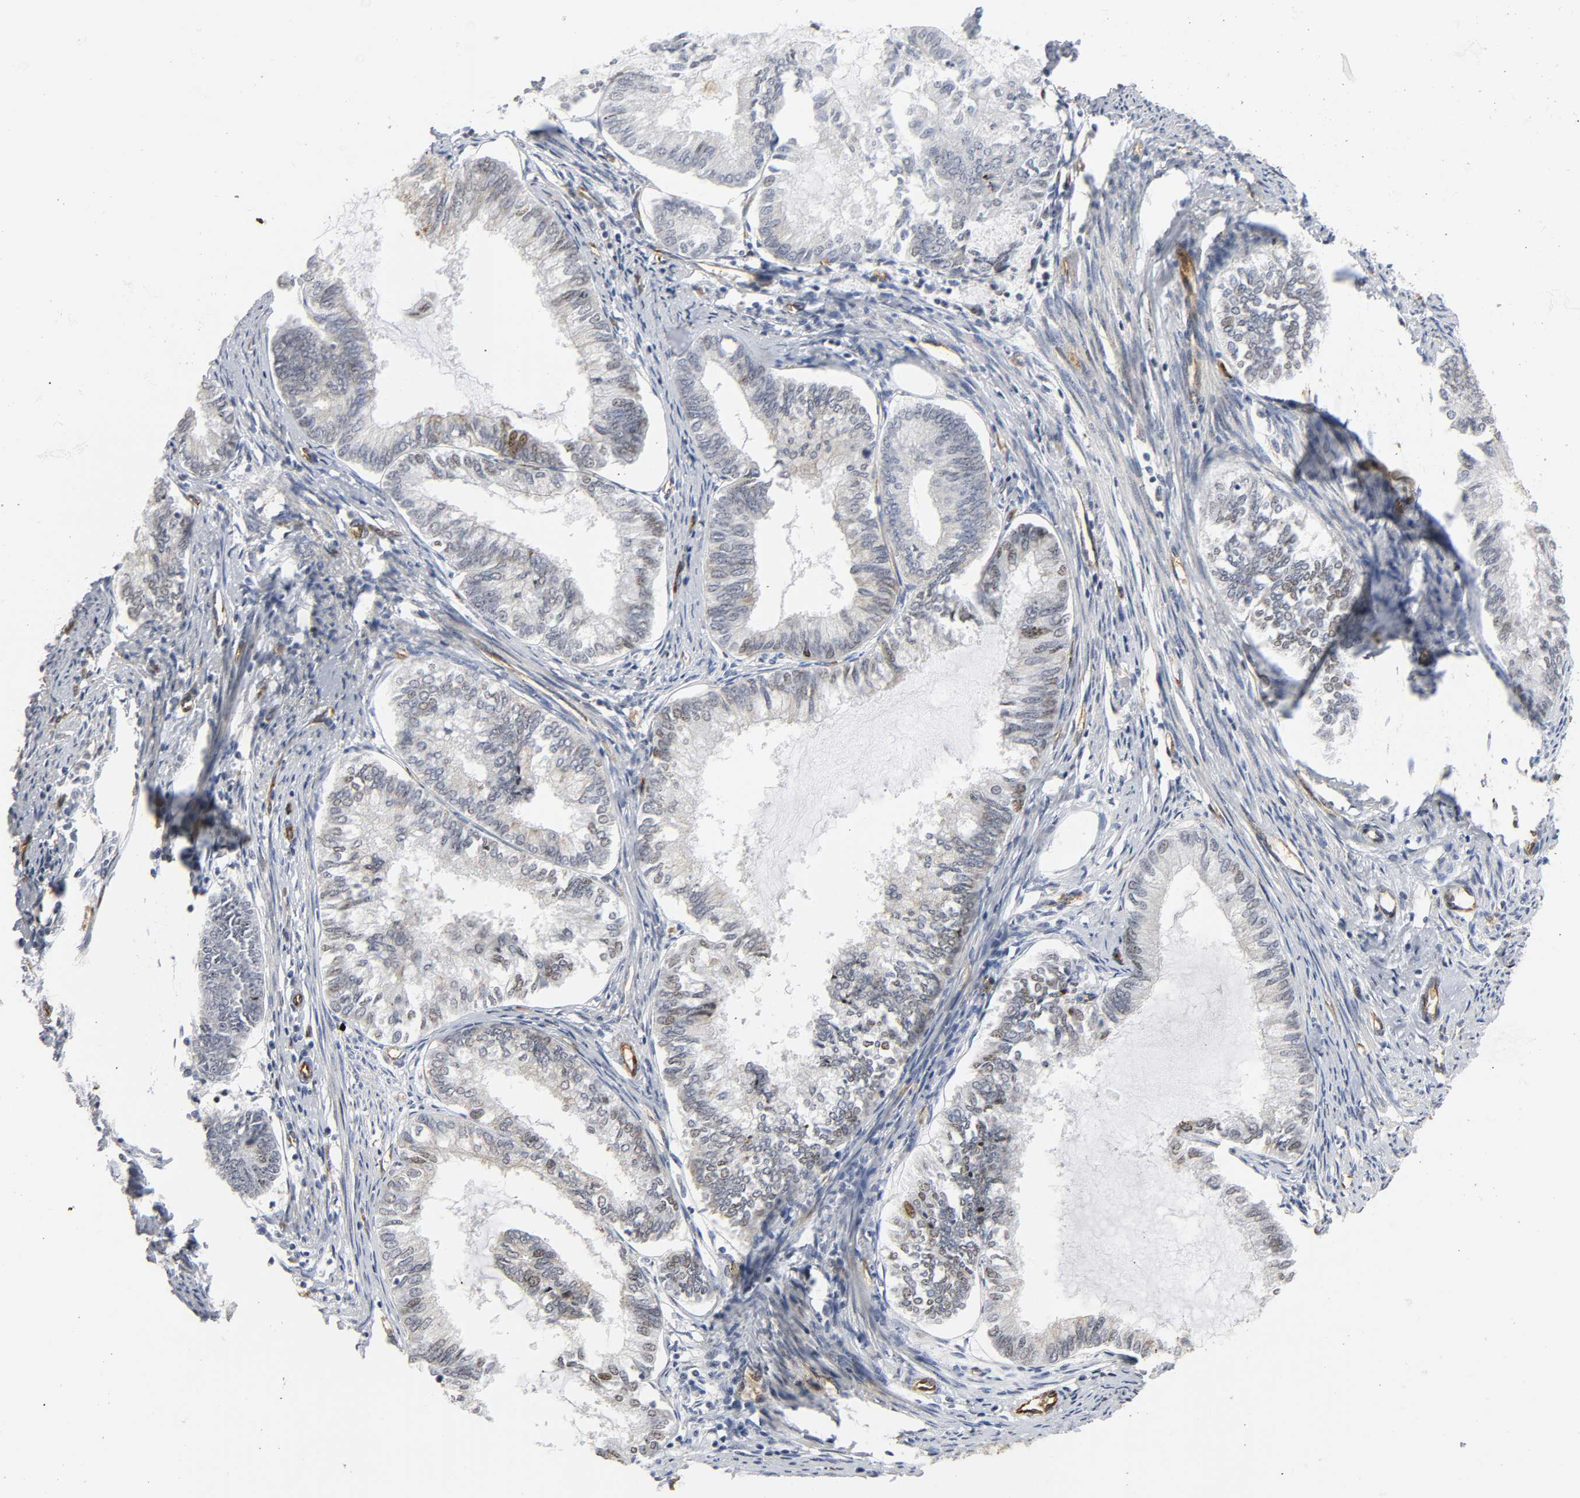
{"staining": {"intensity": "weak", "quantity": "<25%", "location": "nuclear"}, "tissue": "endometrial cancer", "cell_type": "Tumor cells", "image_type": "cancer", "snomed": [{"axis": "morphology", "description": "Adenocarcinoma, NOS"}, {"axis": "topography", "description": "Endometrium"}], "caption": "Immunohistochemistry micrograph of endometrial cancer (adenocarcinoma) stained for a protein (brown), which shows no expression in tumor cells.", "gene": "DOCK1", "patient": {"sex": "female", "age": 86}}